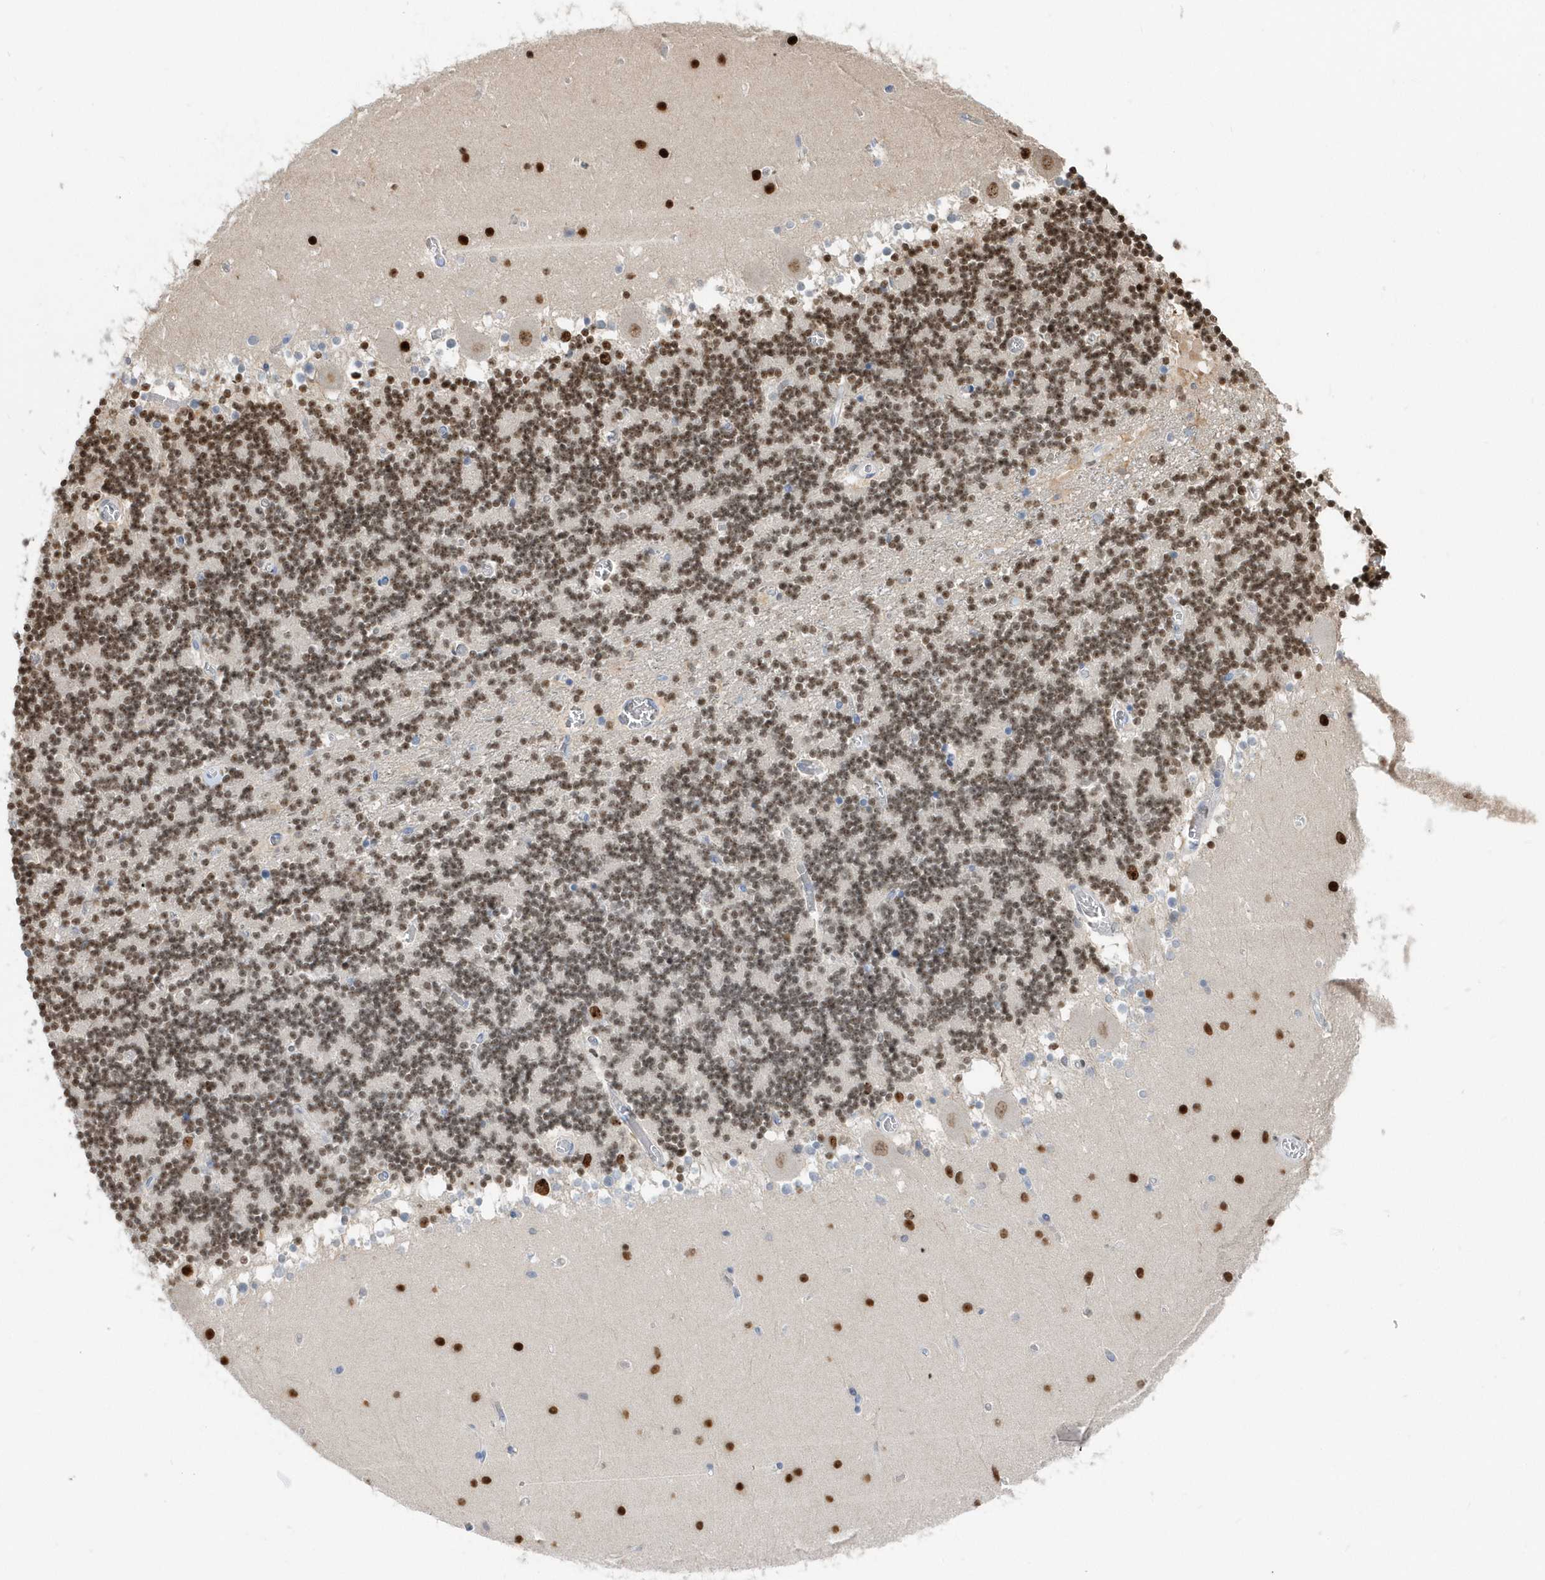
{"staining": {"intensity": "moderate", "quantity": ">75%", "location": "nuclear"}, "tissue": "cerebellum", "cell_type": "Cells in granular layer", "image_type": "normal", "snomed": [{"axis": "morphology", "description": "Normal tissue, NOS"}, {"axis": "topography", "description": "Cerebellum"}], "caption": "Cerebellum stained with DAB immunohistochemistry (IHC) displays medium levels of moderate nuclear expression in approximately >75% of cells in granular layer. (brown staining indicates protein expression, while blue staining denotes nuclei).", "gene": "MACROH2A2", "patient": {"sex": "female", "age": 28}}